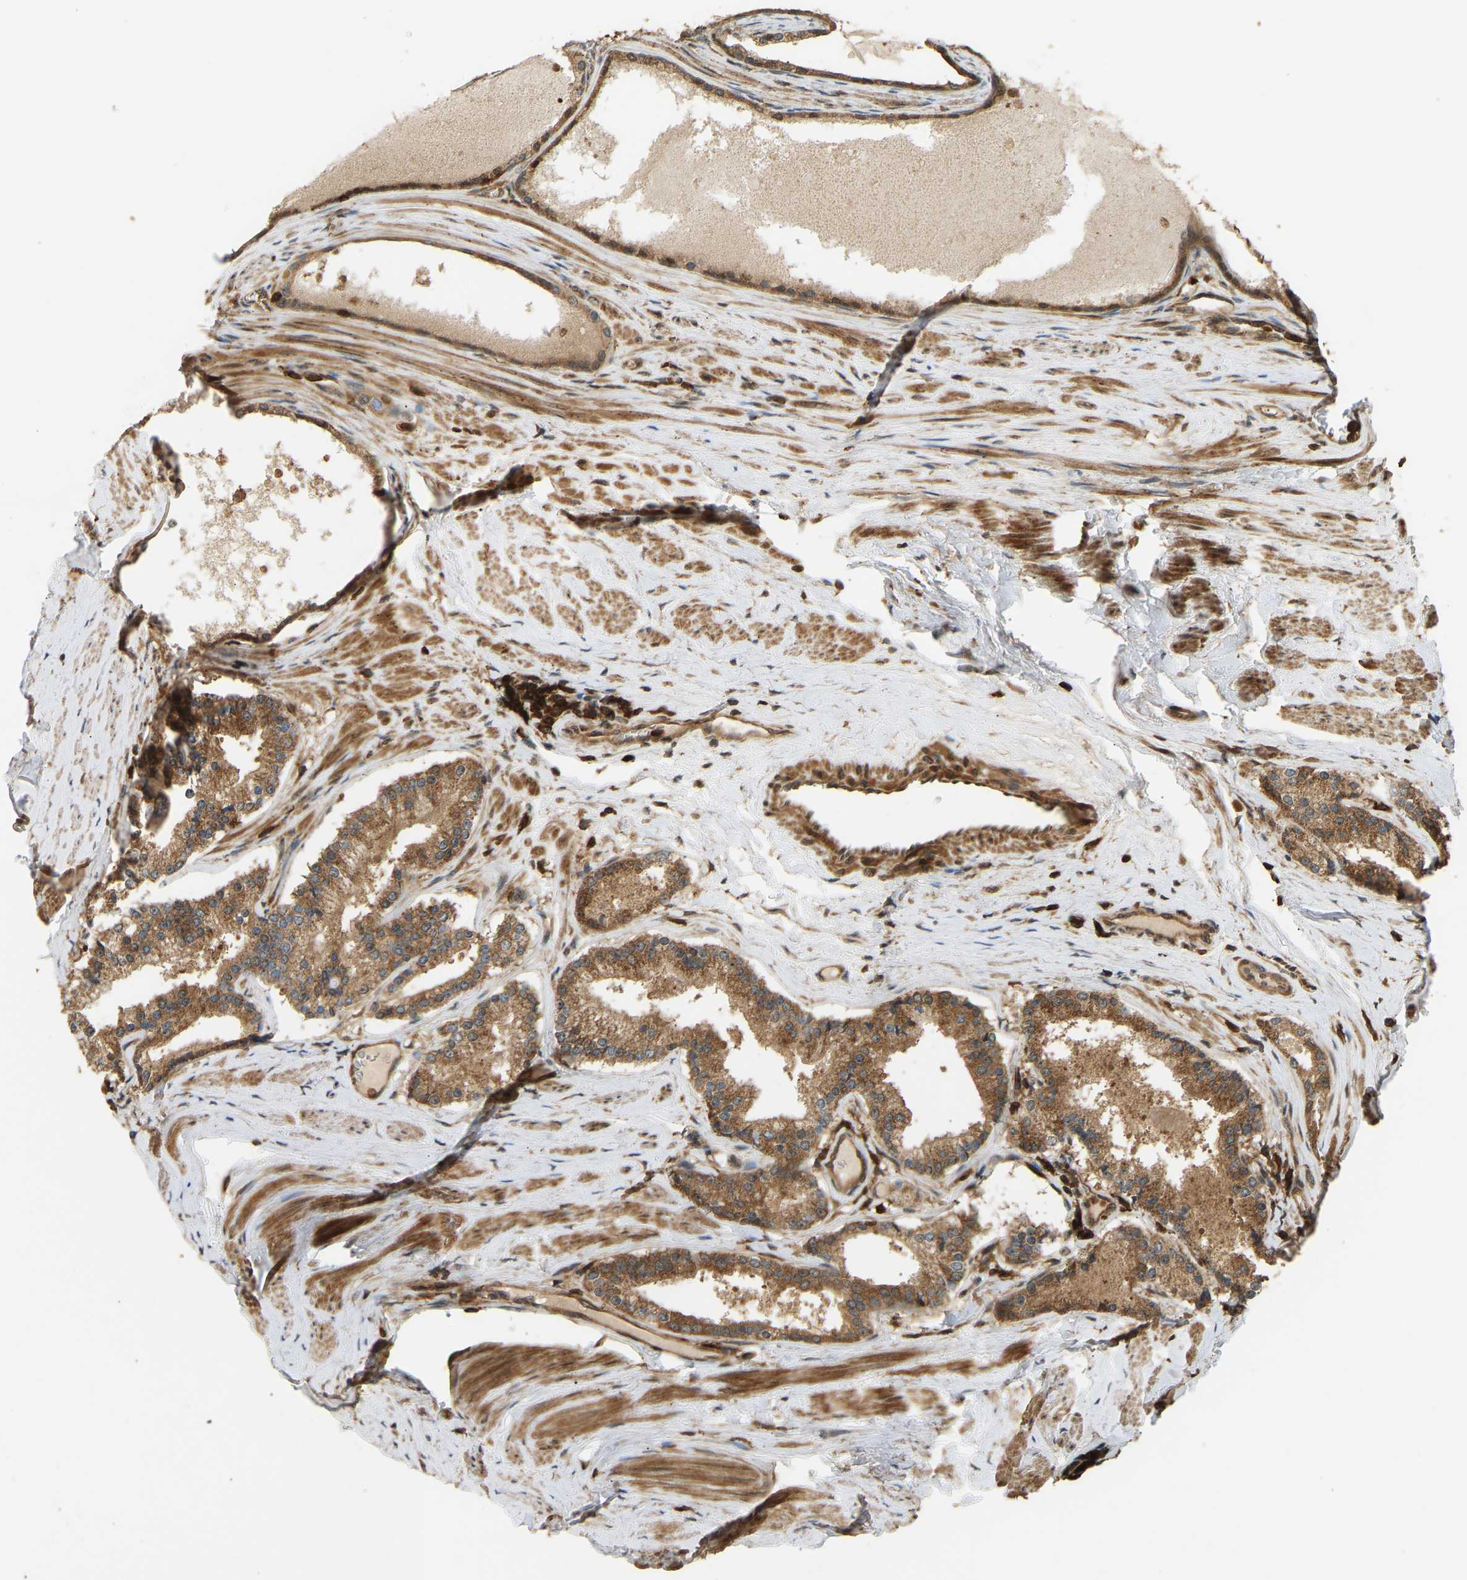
{"staining": {"intensity": "moderate", "quantity": ">75%", "location": "cytoplasmic/membranous"}, "tissue": "prostate cancer", "cell_type": "Tumor cells", "image_type": "cancer", "snomed": [{"axis": "morphology", "description": "Adenocarcinoma, Low grade"}, {"axis": "topography", "description": "Prostate"}], "caption": "Protein positivity by immunohistochemistry (IHC) demonstrates moderate cytoplasmic/membranous staining in approximately >75% of tumor cells in prostate cancer (adenocarcinoma (low-grade)).", "gene": "GOPC", "patient": {"sex": "male", "age": 63}}